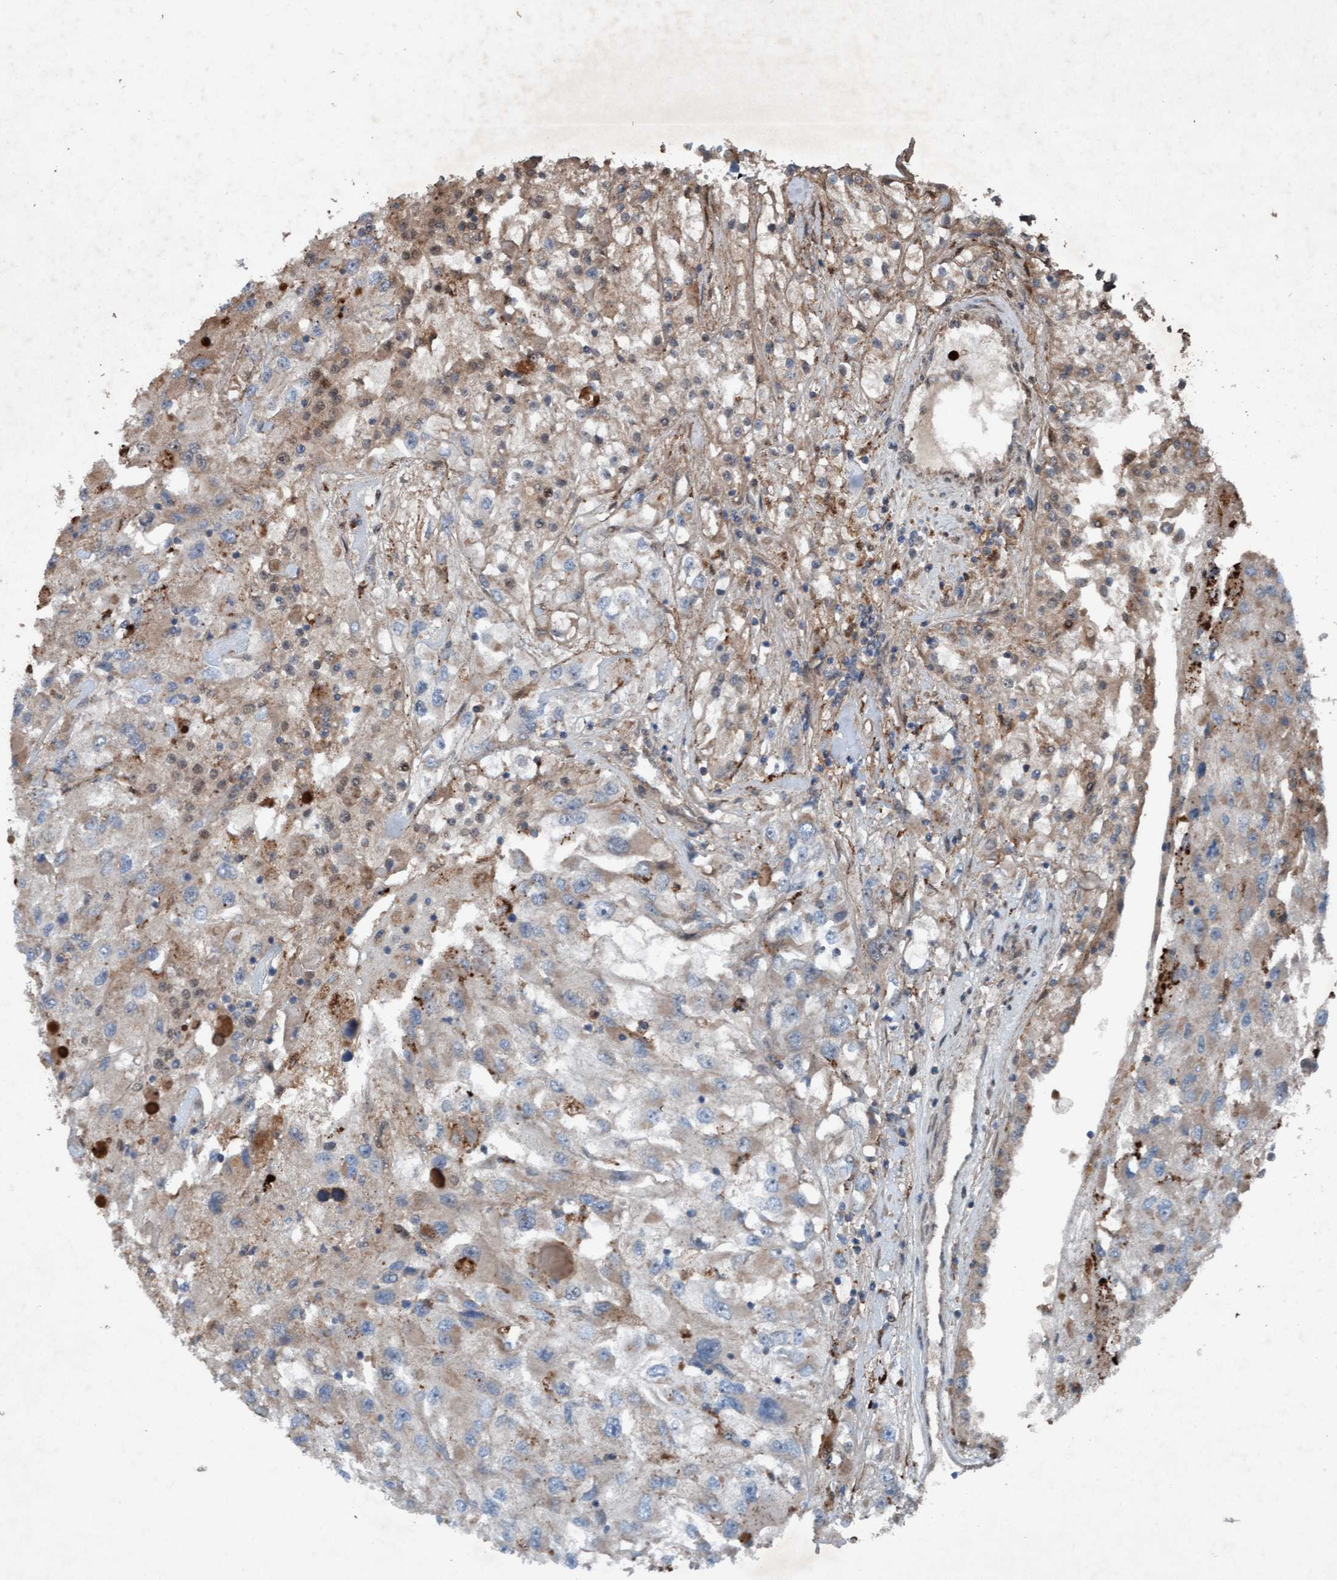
{"staining": {"intensity": "weak", "quantity": "<25%", "location": "cytoplasmic/membranous"}, "tissue": "renal cancer", "cell_type": "Tumor cells", "image_type": "cancer", "snomed": [{"axis": "morphology", "description": "Adenocarcinoma, NOS"}, {"axis": "topography", "description": "Kidney"}], "caption": "An IHC photomicrograph of adenocarcinoma (renal) is shown. There is no staining in tumor cells of adenocarcinoma (renal).", "gene": "PLXNB2", "patient": {"sex": "female", "age": 52}}